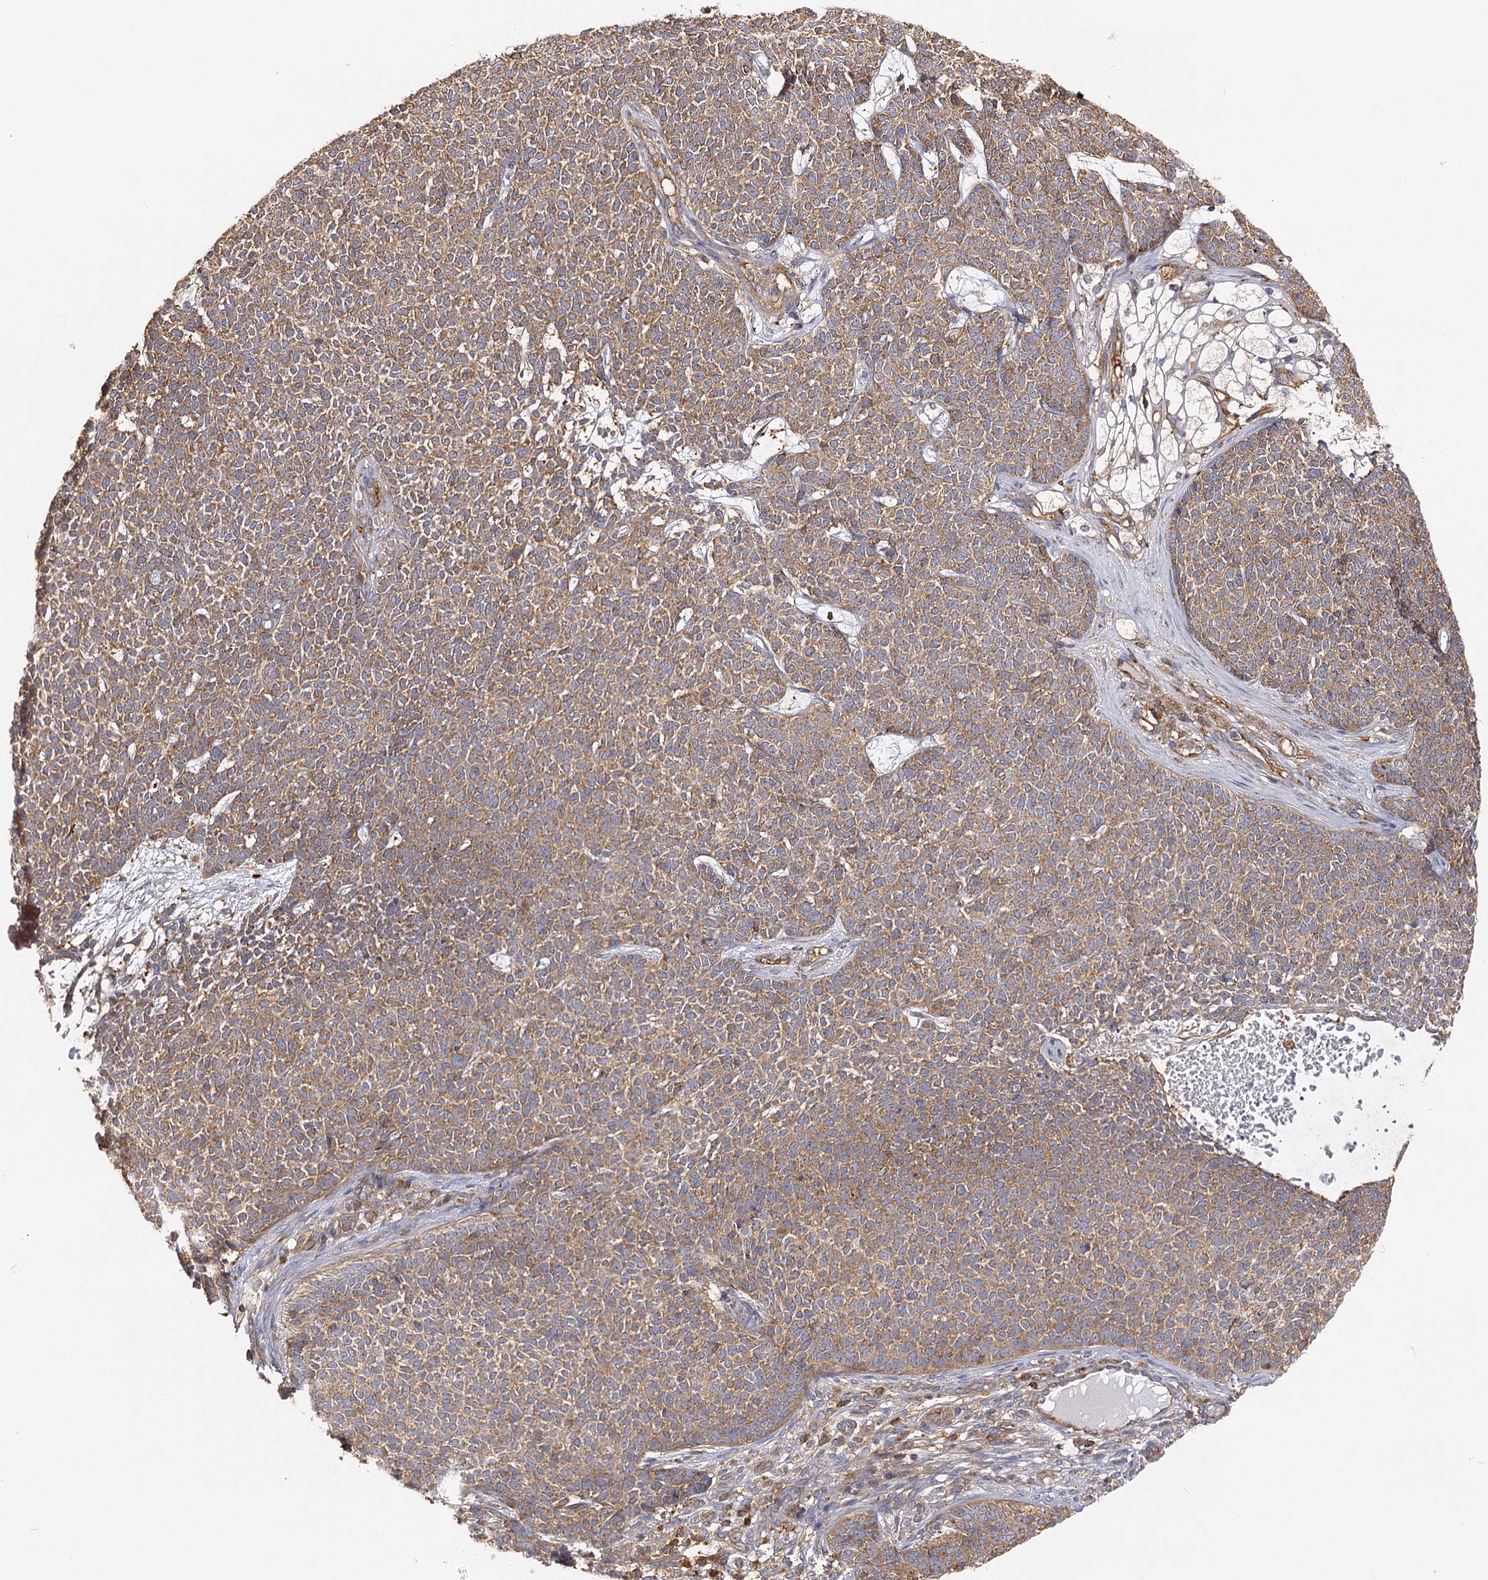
{"staining": {"intensity": "moderate", "quantity": "25%-75%", "location": "cytoplasmic/membranous"}, "tissue": "skin cancer", "cell_type": "Tumor cells", "image_type": "cancer", "snomed": [{"axis": "morphology", "description": "Basal cell carcinoma"}, {"axis": "topography", "description": "Skin"}], "caption": "A micrograph showing moderate cytoplasmic/membranous staining in about 25%-75% of tumor cells in skin cancer (basal cell carcinoma), as visualized by brown immunohistochemical staining.", "gene": "SEC24B", "patient": {"sex": "female", "age": 84}}